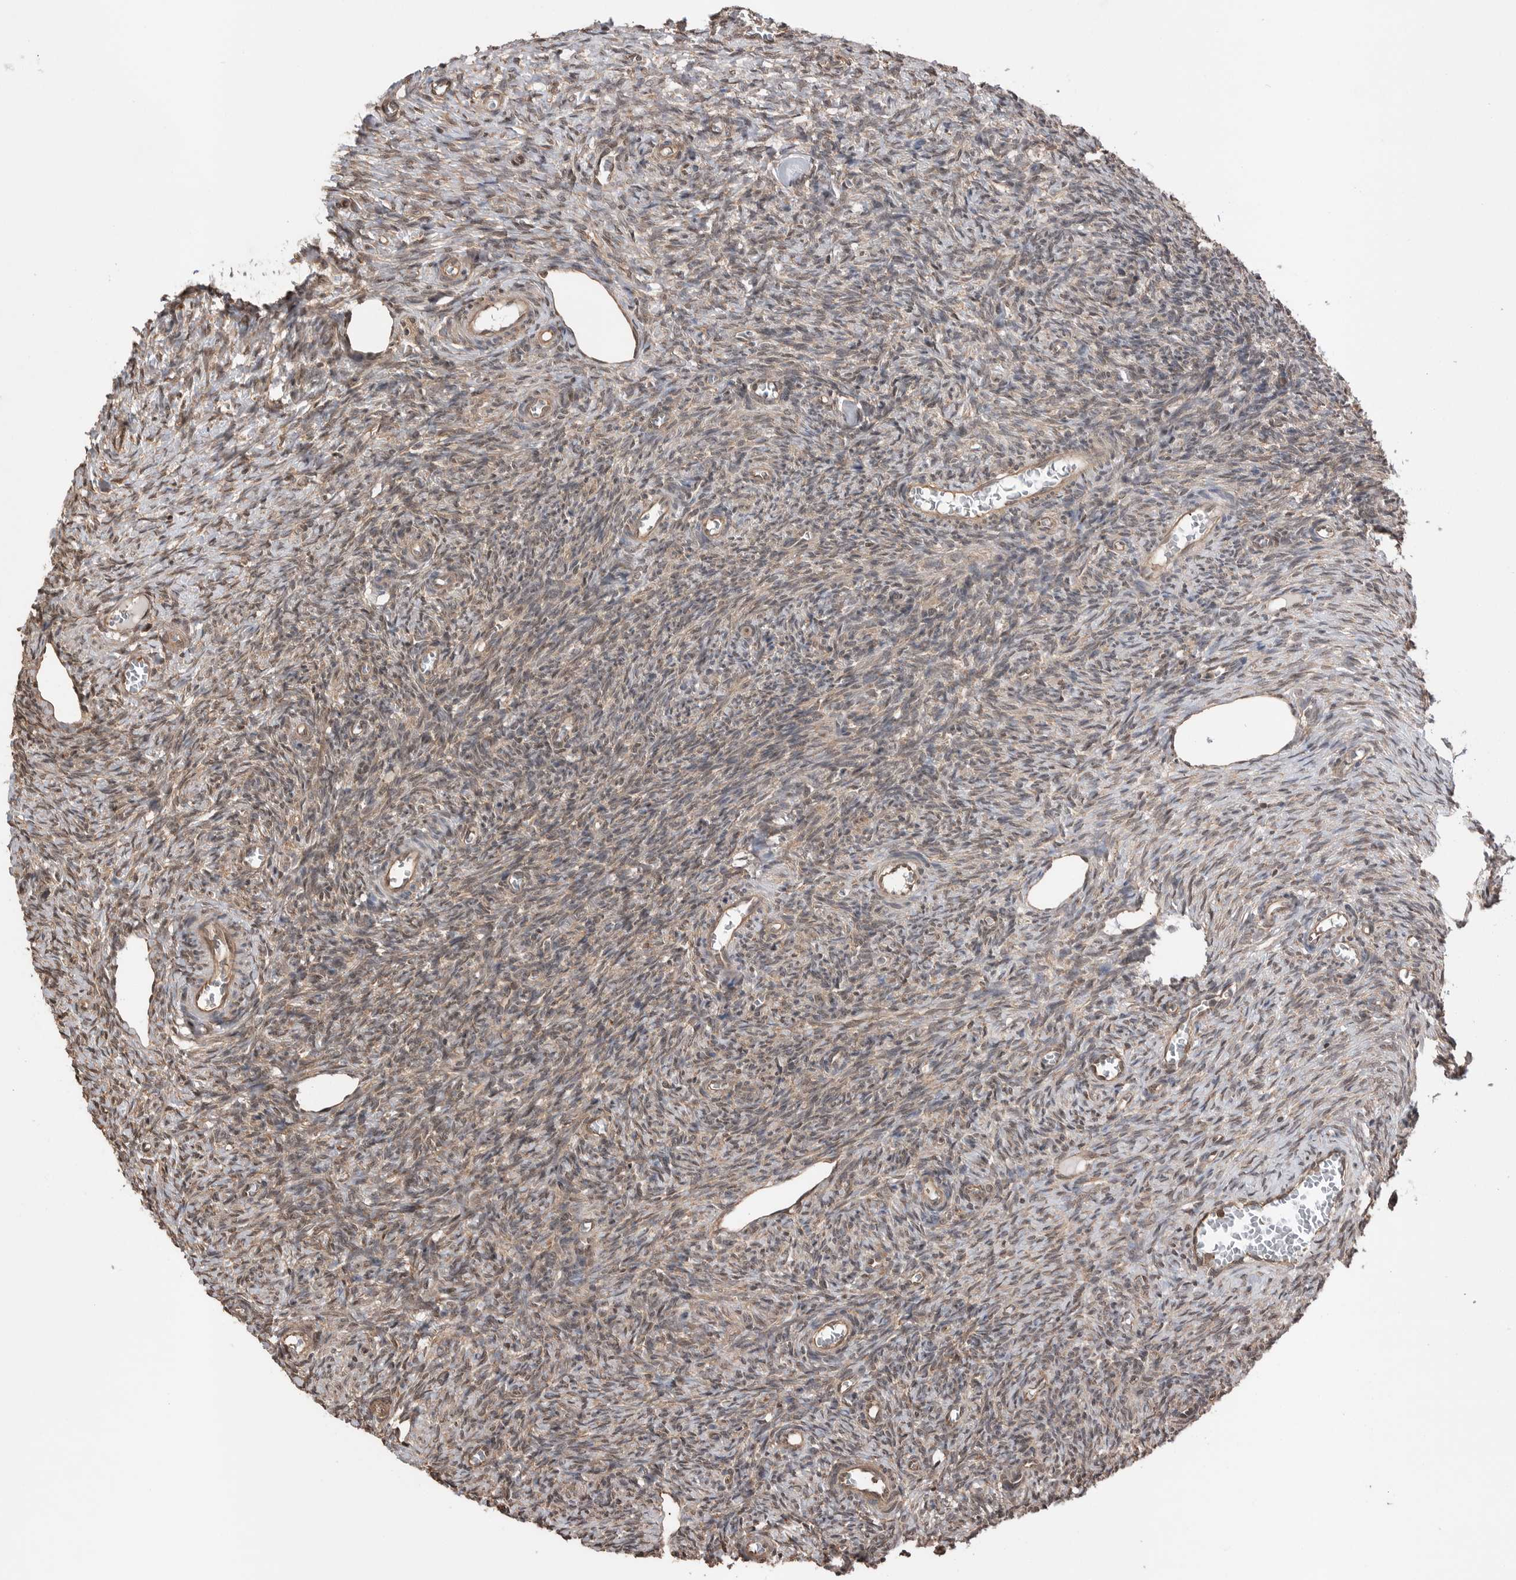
{"staining": {"intensity": "moderate", "quantity": ">75%", "location": "cytoplasmic/membranous,nuclear"}, "tissue": "ovary", "cell_type": "Follicle cells", "image_type": "normal", "snomed": [{"axis": "morphology", "description": "Normal tissue, NOS"}, {"axis": "topography", "description": "Ovary"}], "caption": "Immunohistochemistry (IHC) staining of benign ovary, which displays medium levels of moderate cytoplasmic/membranous,nuclear staining in approximately >75% of follicle cells indicating moderate cytoplasmic/membranous,nuclear protein staining. The staining was performed using DAB (brown) for protein detection and nuclei were counterstained in hematoxylin (blue).", "gene": "PEAK1", "patient": {"sex": "female", "age": 27}}